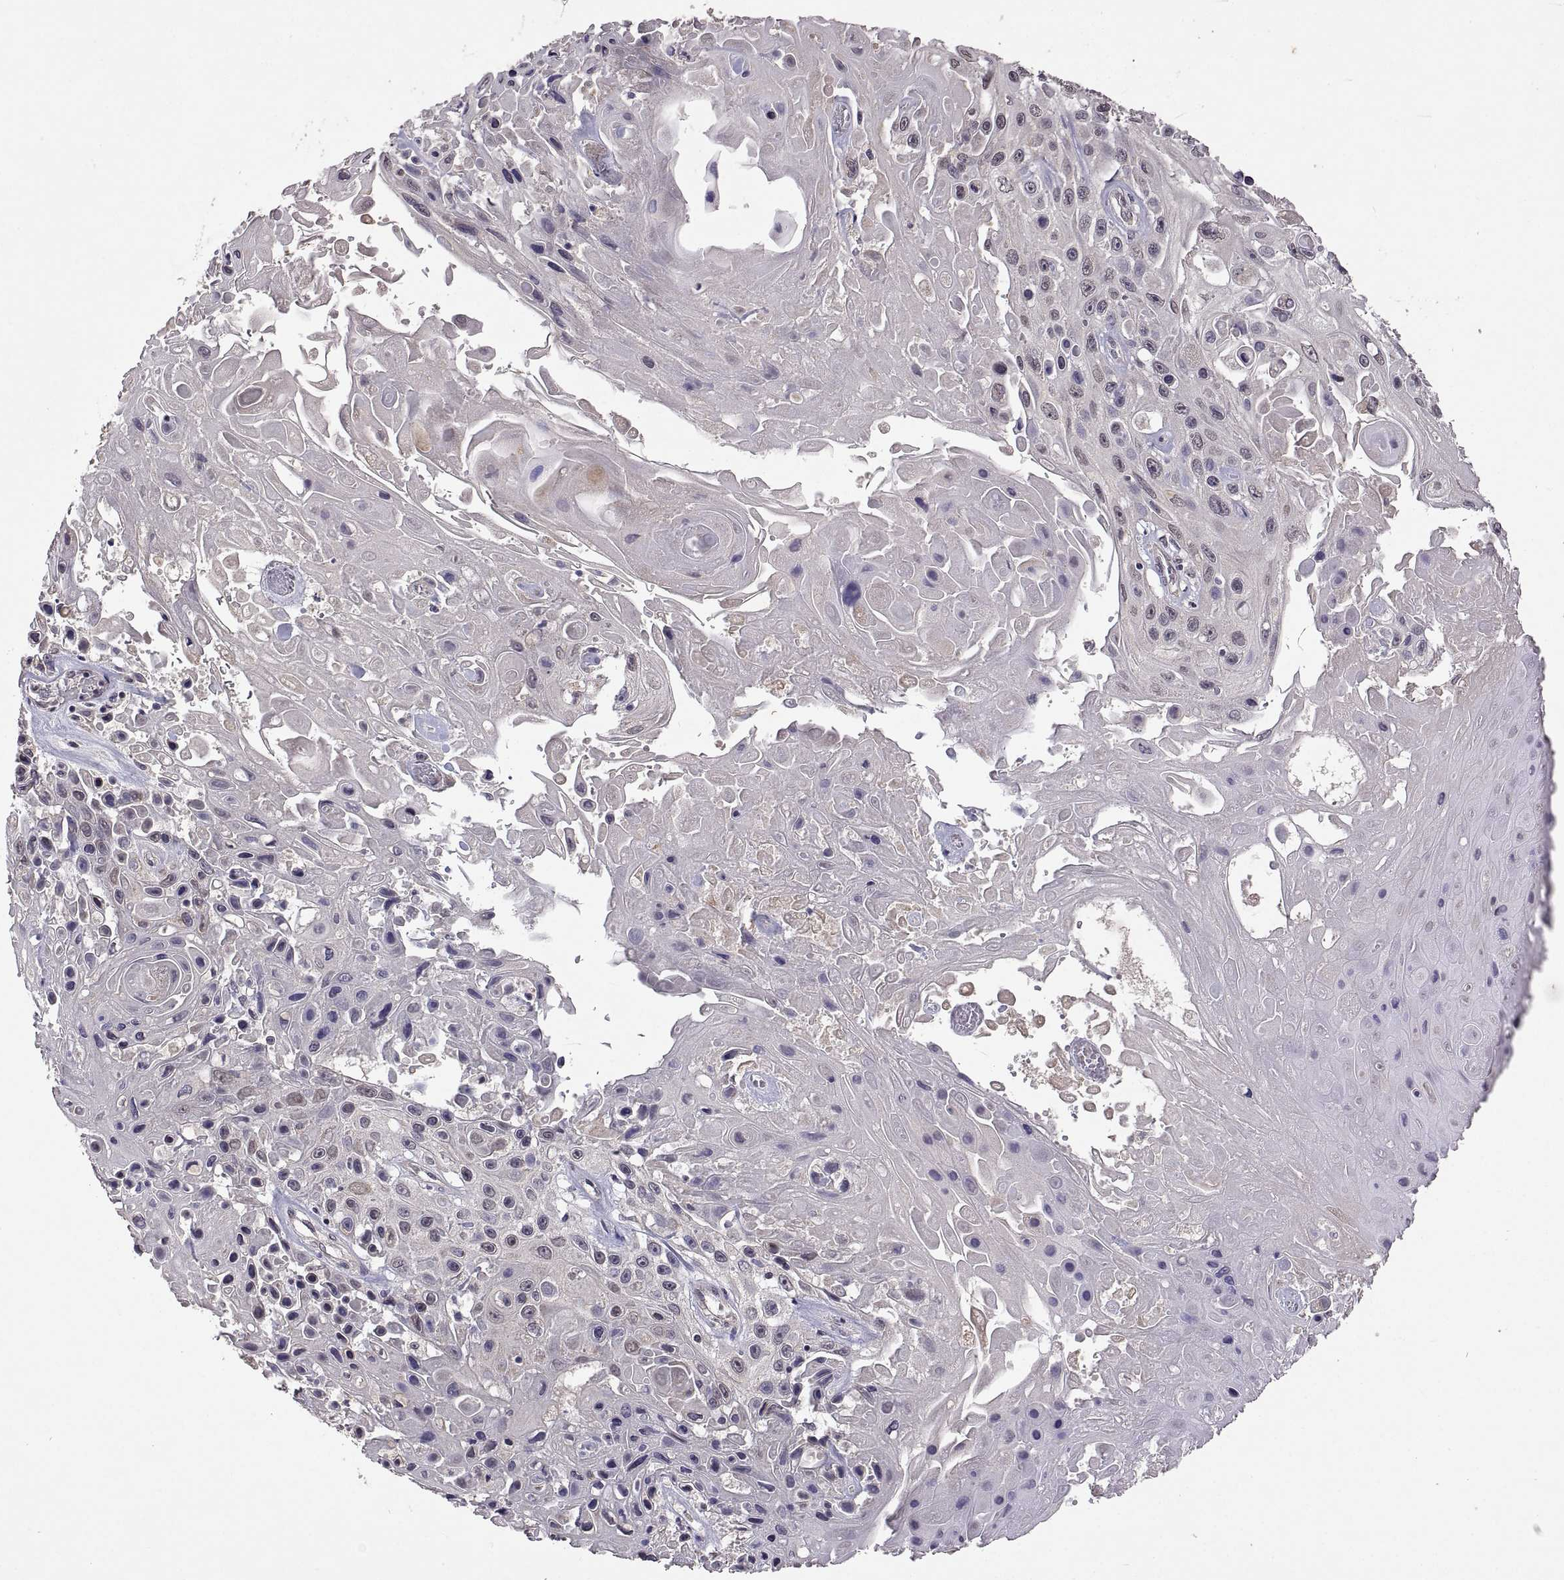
{"staining": {"intensity": "negative", "quantity": "none", "location": "none"}, "tissue": "skin cancer", "cell_type": "Tumor cells", "image_type": "cancer", "snomed": [{"axis": "morphology", "description": "Squamous cell carcinoma, NOS"}, {"axis": "topography", "description": "Skin"}], "caption": "IHC of human squamous cell carcinoma (skin) exhibits no positivity in tumor cells.", "gene": "LAMA1", "patient": {"sex": "male", "age": 82}}